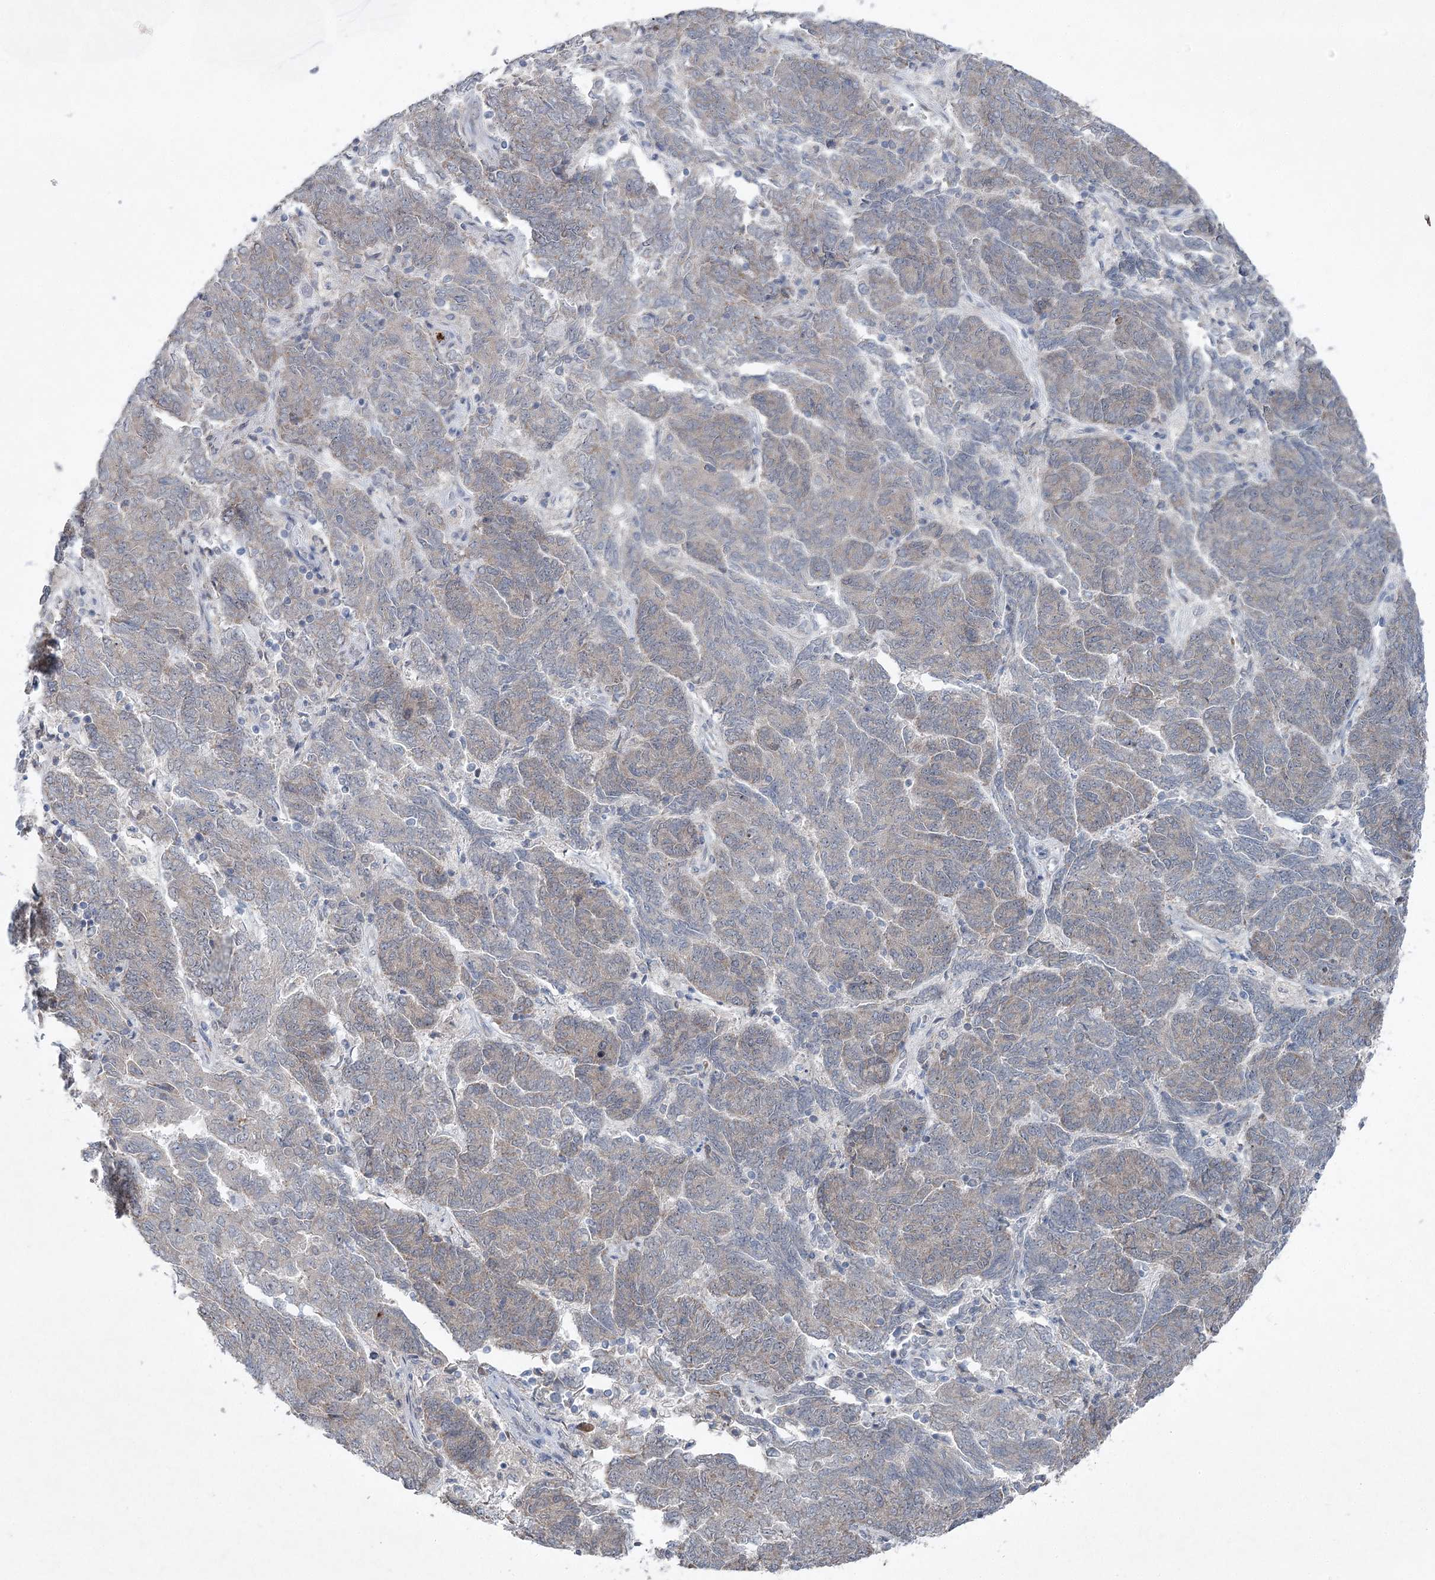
{"staining": {"intensity": "weak", "quantity": "<25%", "location": "cytoplasmic/membranous"}, "tissue": "endometrial cancer", "cell_type": "Tumor cells", "image_type": "cancer", "snomed": [{"axis": "morphology", "description": "Adenocarcinoma, NOS"}, {"axis": "topography", "description": "Endometrium"}], "caption": "DAB (3,3'-diaminobenzidine) immunohistochemical staining of human endometrial cancer (adenocarcinoma) shows no significant staining in tumor cells.", "gene": "PLA2G12A", "patient": {"sex": "female", "age": 80}}